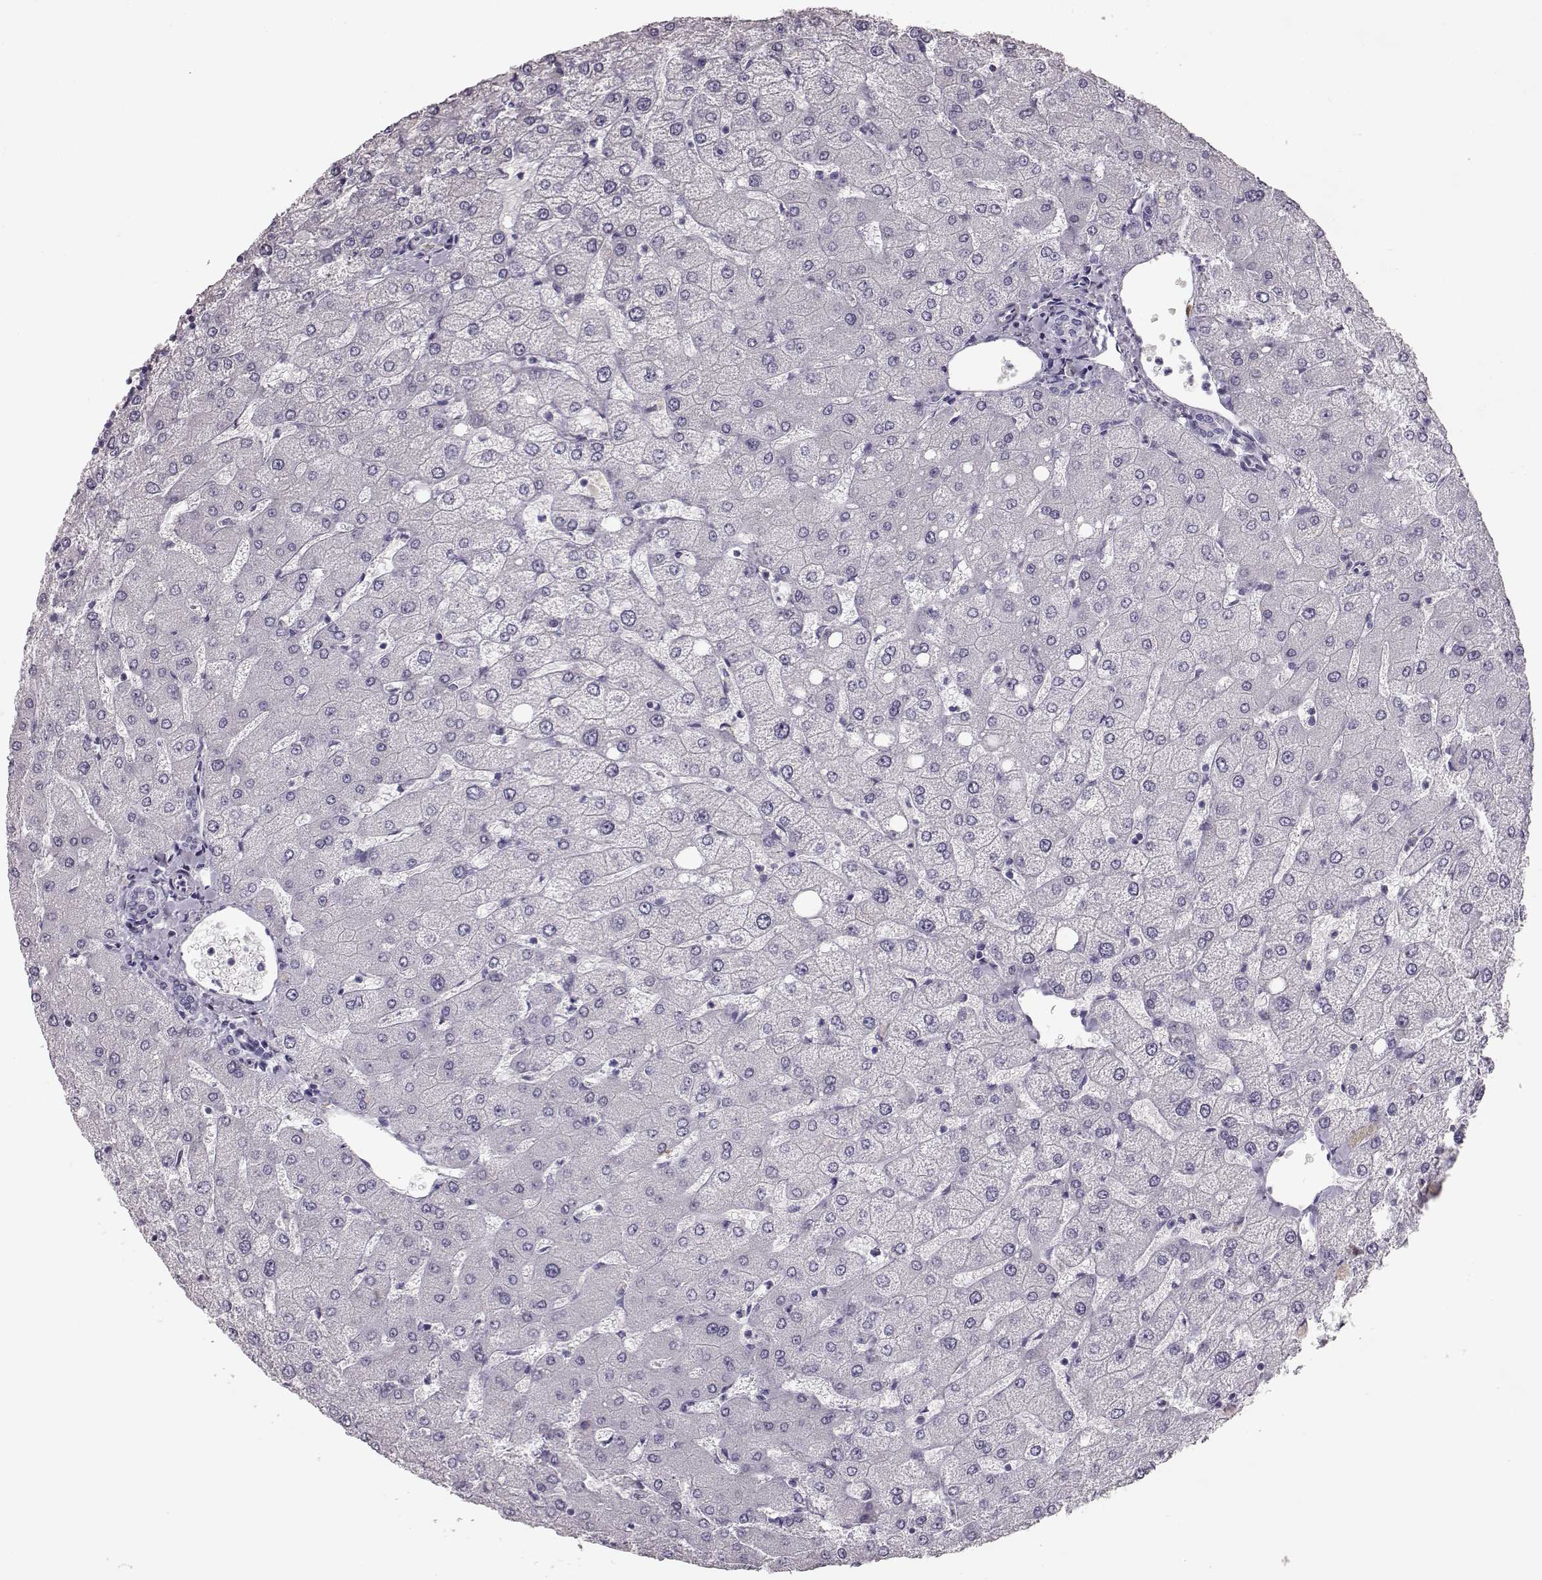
{"staining": {"intensity": "negative", "quantity": "none", "location": "none"}, "tissue": "liver", "cell_type": "Cholangiocytes", "image_type": "normal", "snomed": [{"axis": "morphology", "description": "Normal tissue, NOS"}, {"axis": "topography", "description": "Liver"}], "caption": "The immunohistochemistry image has no significant positivity in cholangiocytes of liver. Nuclei are stained in blue.", "gene": "NPTXR", "patient": {"sex": "female", "age": 54}}